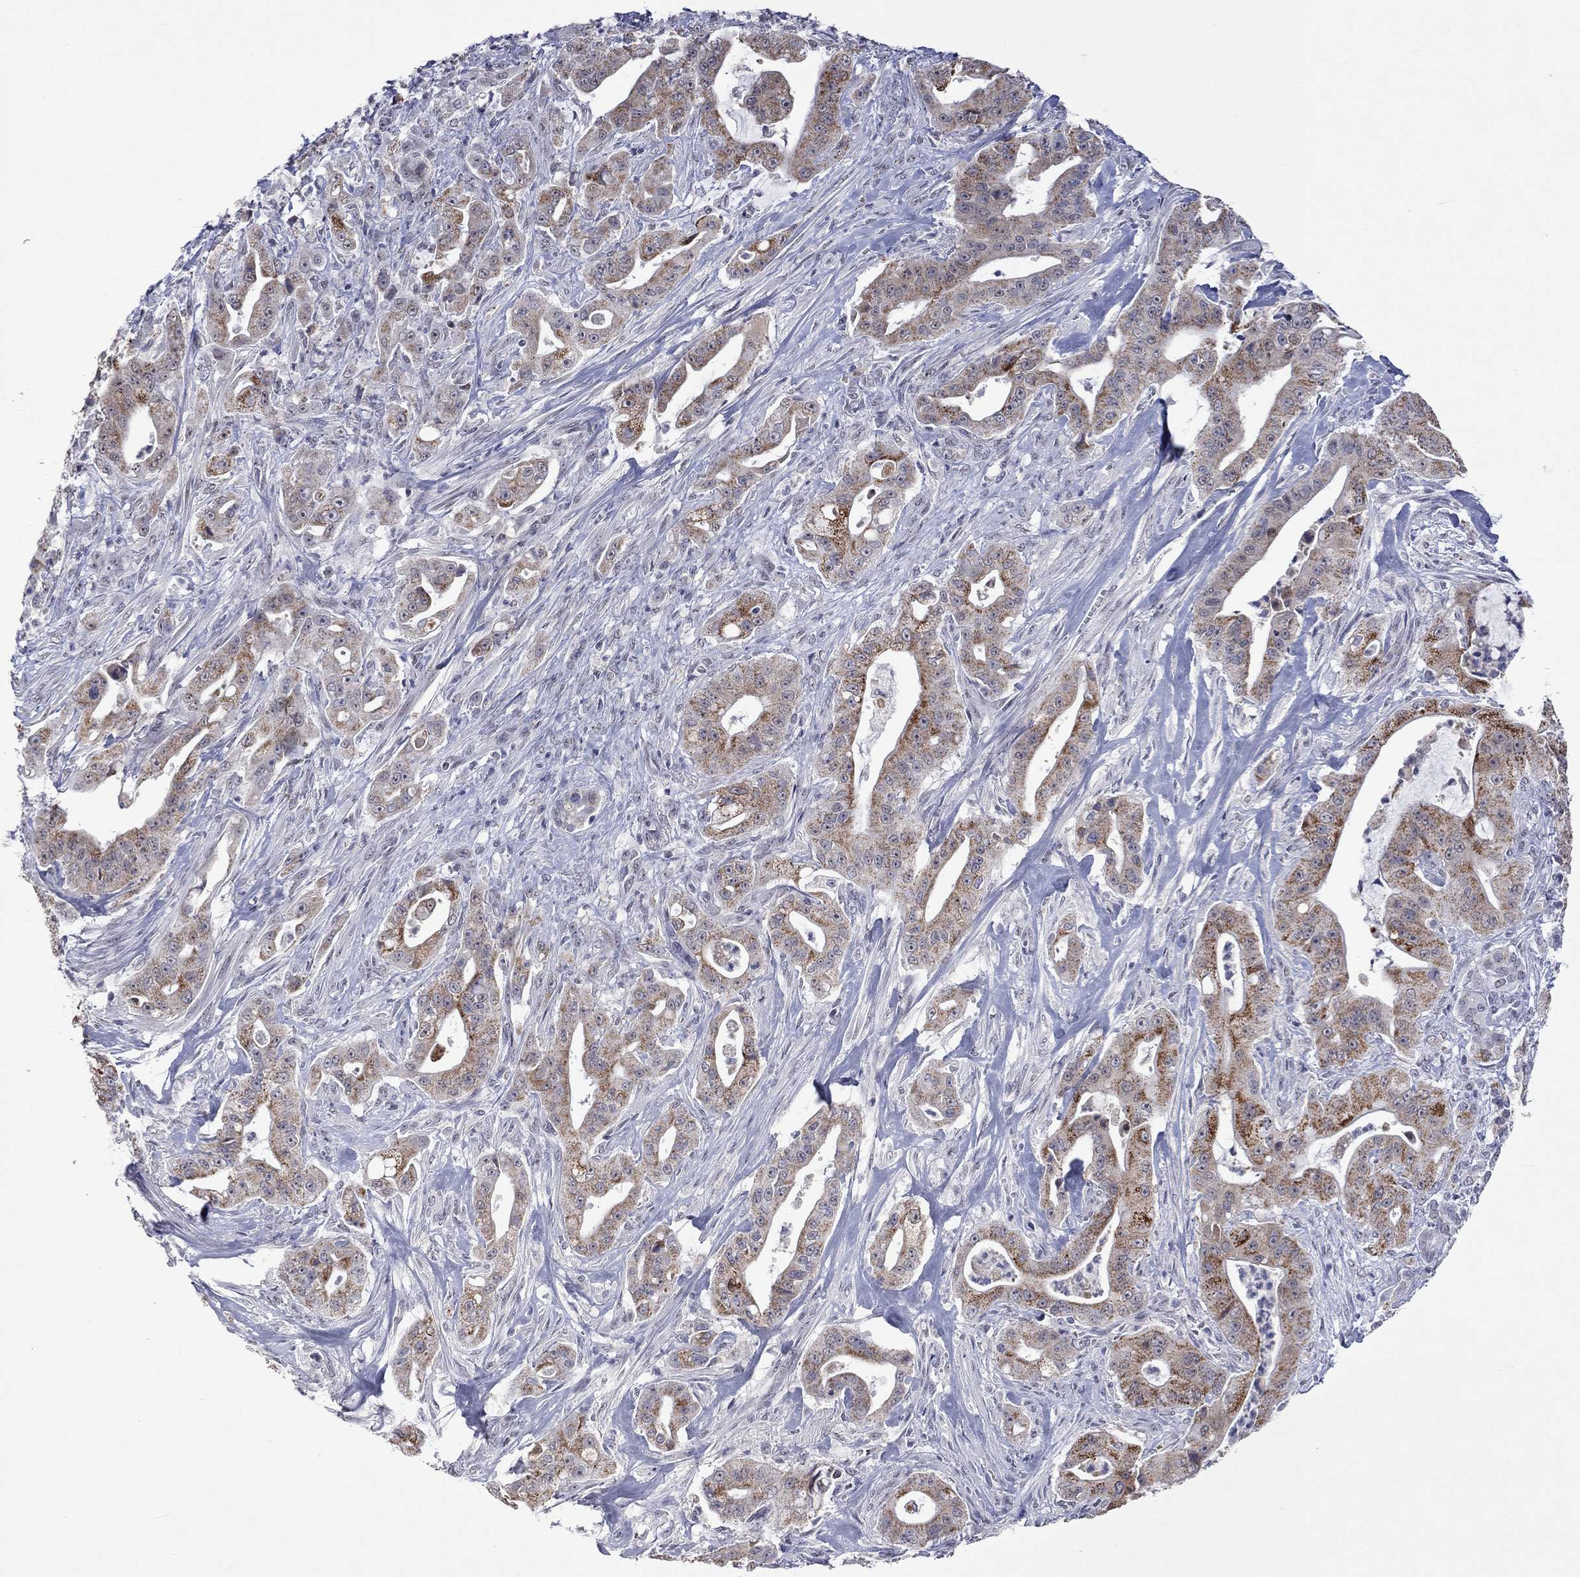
{"staining": {"intensity": "strong", "quantity": "<25%", "location": "cytoplasmic/membranous"}, "tissue": "pancreatic cancer", "cell_type": "Tumor cells", "image_type": "cancer", "snomed": [{"axis": "morphology", "description": "Normal tissue, NOS"}, {"axis": "morphology", "description": "Inflammation, NOS"}, {"axis": "morphology", "description": "Adenocarcinoma, NOS"}, {"axis": "topography", "description": "Pancreas"}], "caption": "Immunohistochemical staining of pancreatic adenocarcinoma shows medium levels of strong cytoplasmic/membranous staining in about <25% of tumor cells. The staining was performed using DAB to visualize the protein expression in brown, while the nuclei were stained in blue with hematoxylin (Magnification: 20x).", "gene": "TMEM143", "patient": {"sex": "male", "age": 57}}